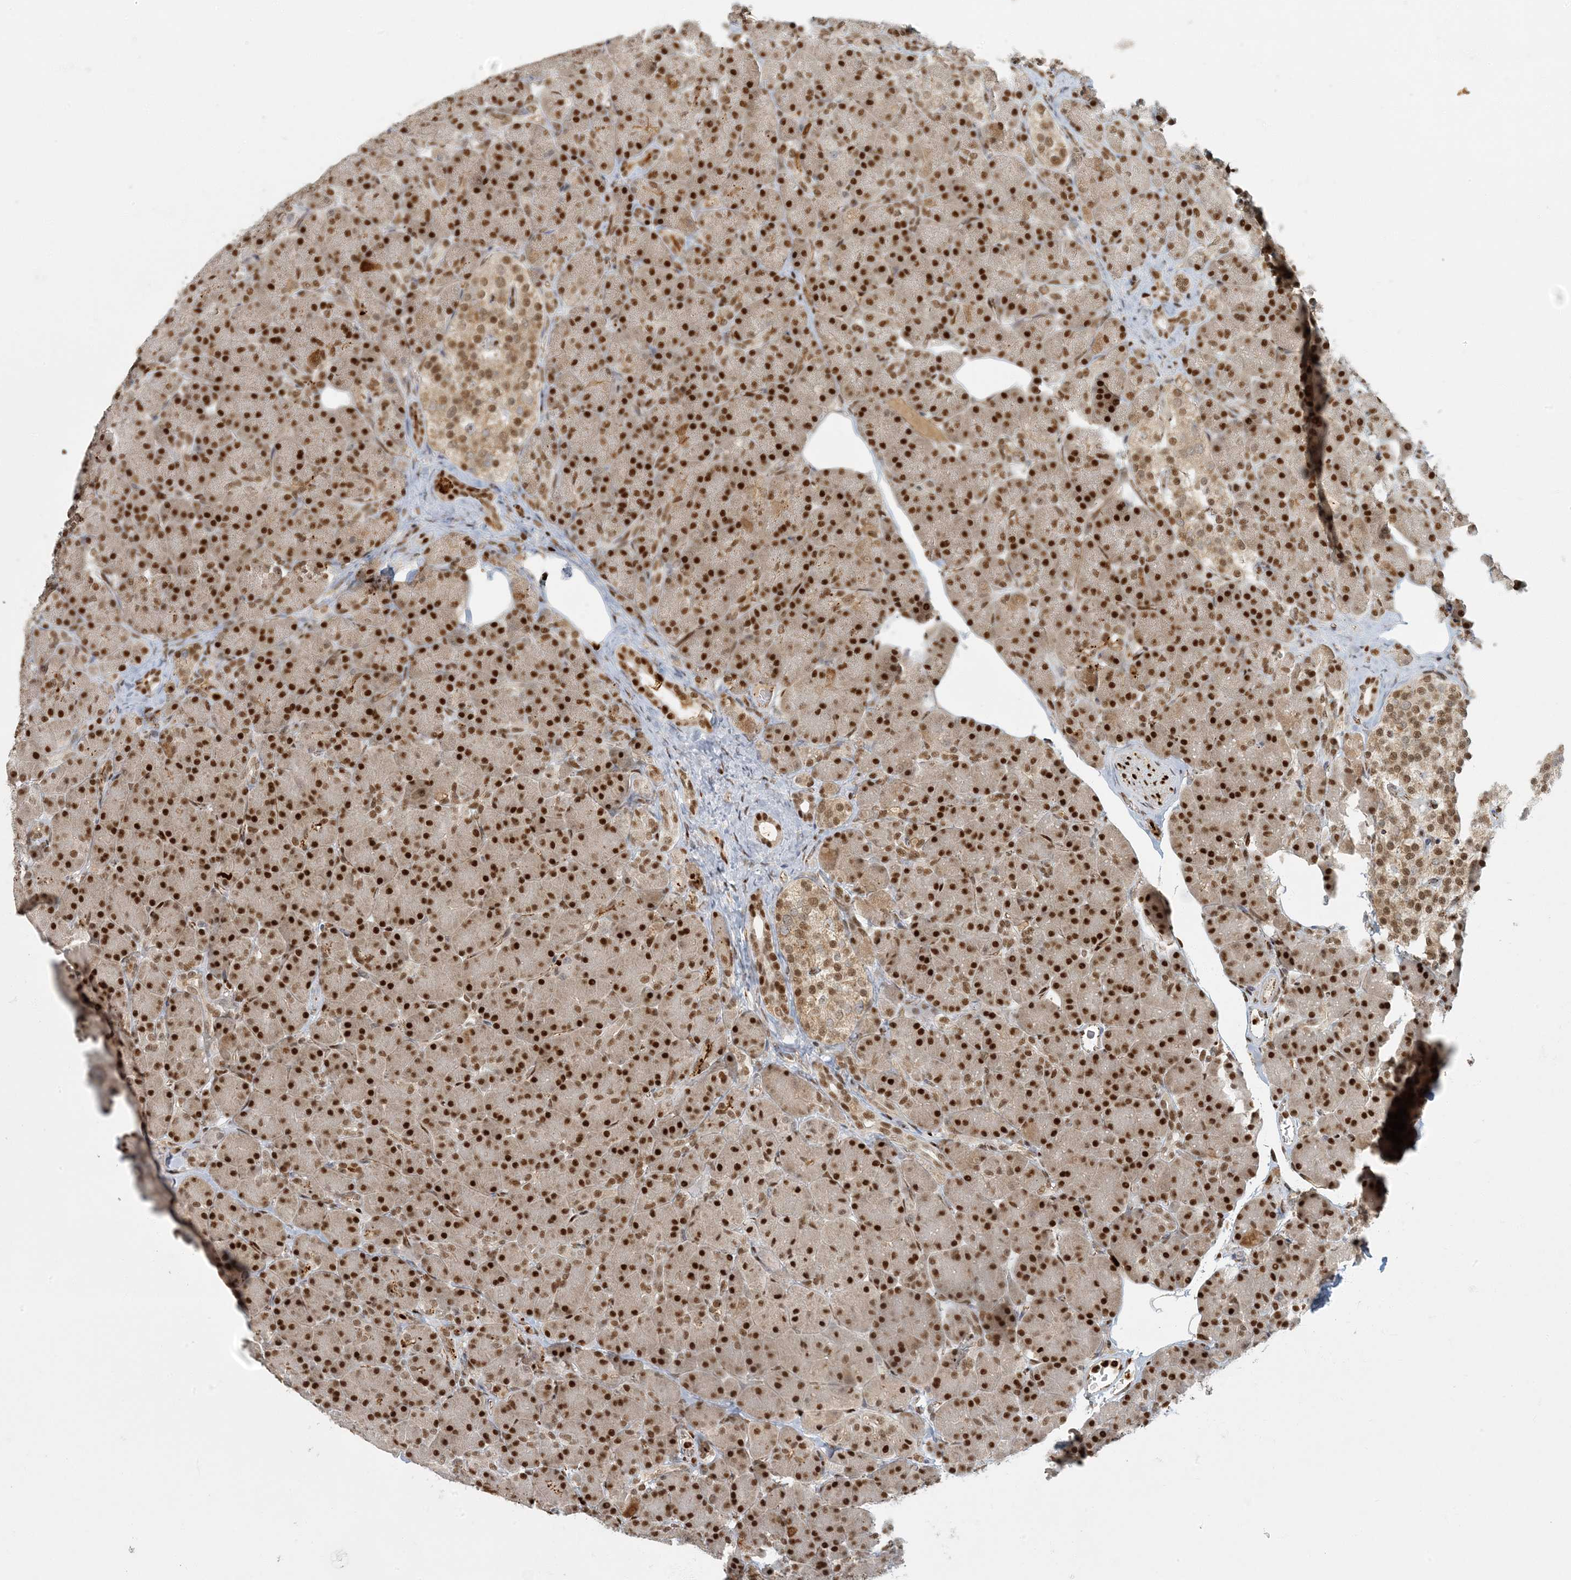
{"staining": {"intensity": "strong", "quantity": ">75%", "location": "nuclear"}, "tissue": "pancreas", "cell_type": "Exocrine glandular cells", "image_type": "normal", "snomed": [{"axis": "morphology", "description": "Normal tissue, NOS"}, {"axis": "topography", "description": "Pancreas"}], "caption": "A brown stain labels strong nuclear expression of a protein in exocrine glandular cells of normal pancreas. (DAB (3,3'-diaminobenzidine) IHC, brown staining for protein, blue staining for nuclei).", "gene": "AK9", "patient": {"sex": "female", "age": 43}}